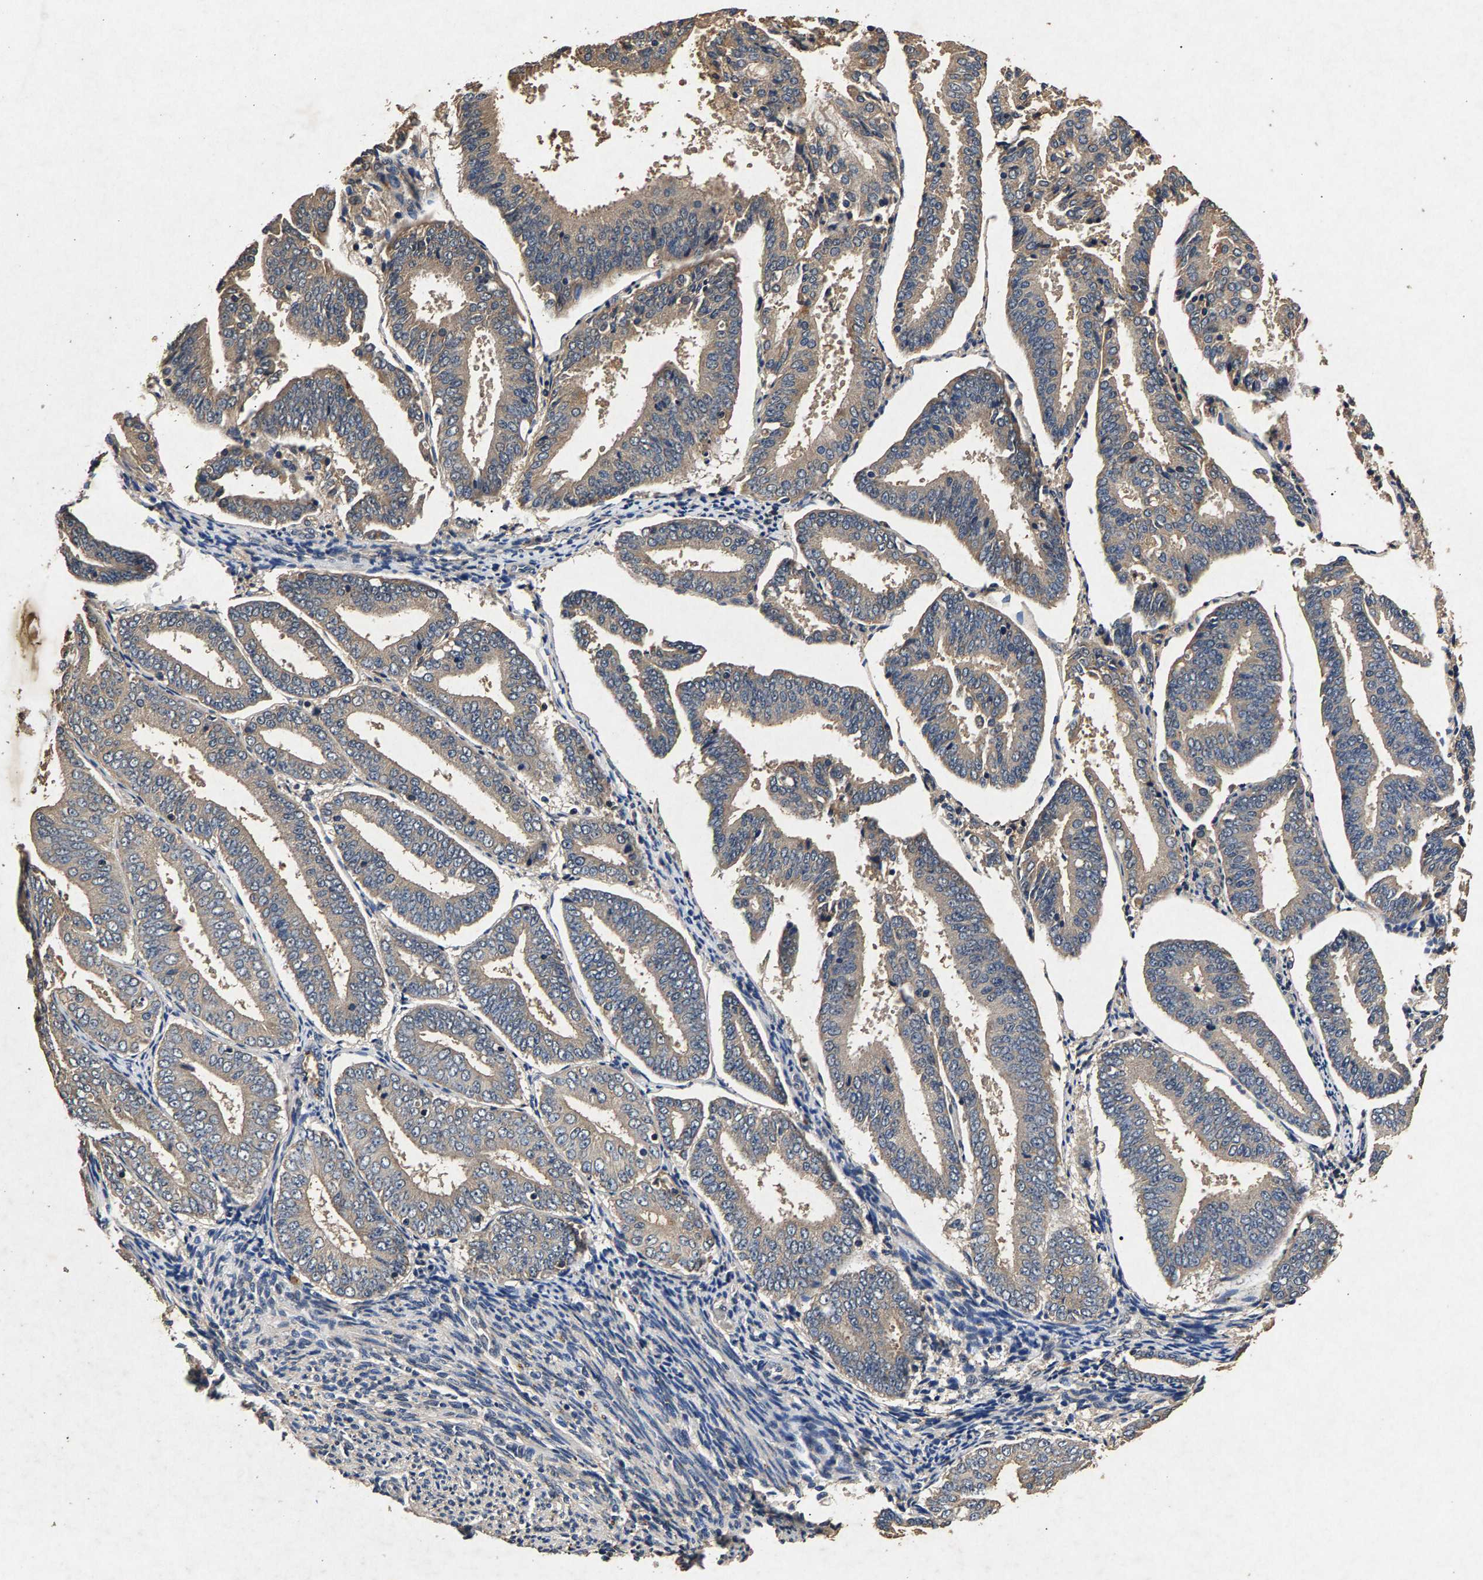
{"staining": {"intensity": "weak", "quantity": "<25%", "location": "cytoplasmic/membranous"}, "tissue": "endometrial cancer", "cell_type": "Tumor cells", "image_type": "cancer", "snomed": [{"axis": "morphology", "description": "Adenocarcinoma, NOS"}, {"axis": "topography", "description": "Endometrium"}], "caption": "Immunohistochemical staining of human endometrial cancer (adenocarcinoma) shows no significant positivity in tumor cells.", "gene": "PPP1CC", "patient": {"sex": "female", "age": 63}}